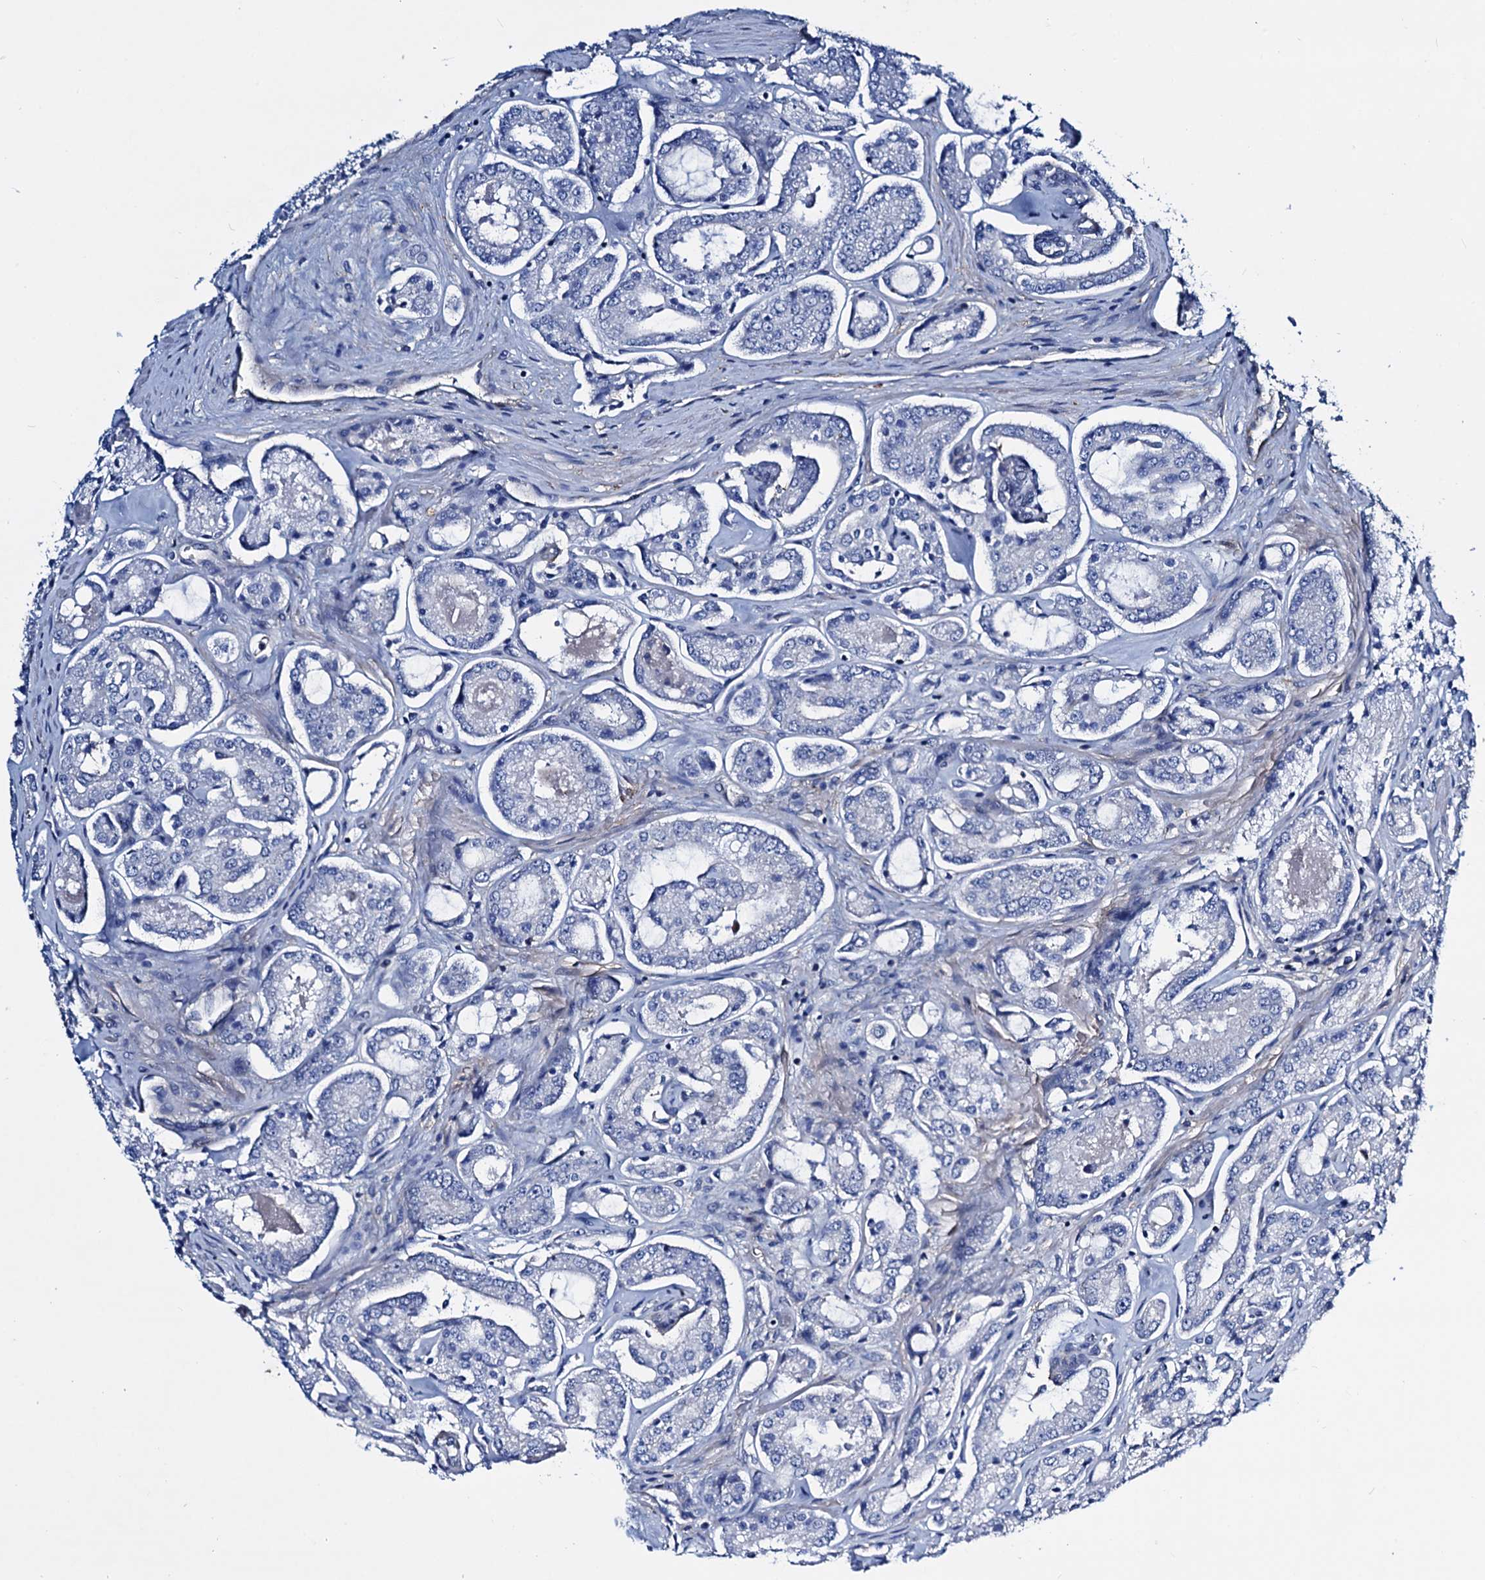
{"staining": {"intensity": "negative", "quantity": "none", "location": "none"}, "tissue": "prostate cancer", "cell_type": "Tumor cells", "image_type": "cancer", "snomed": [{"axis": "morphology", "description": "Adenocarcinoma, Low grade"}, {"axis": "topography", "description": "Prostate"}], "caption": "Immunohistochemistry photomicrograph of neoplastic tissue: prostate cancer stained with DAB shows no significant protein staining in tumor cells.", "gene": "GCOM1", "patient": {"sex": "male", "age": 68}}